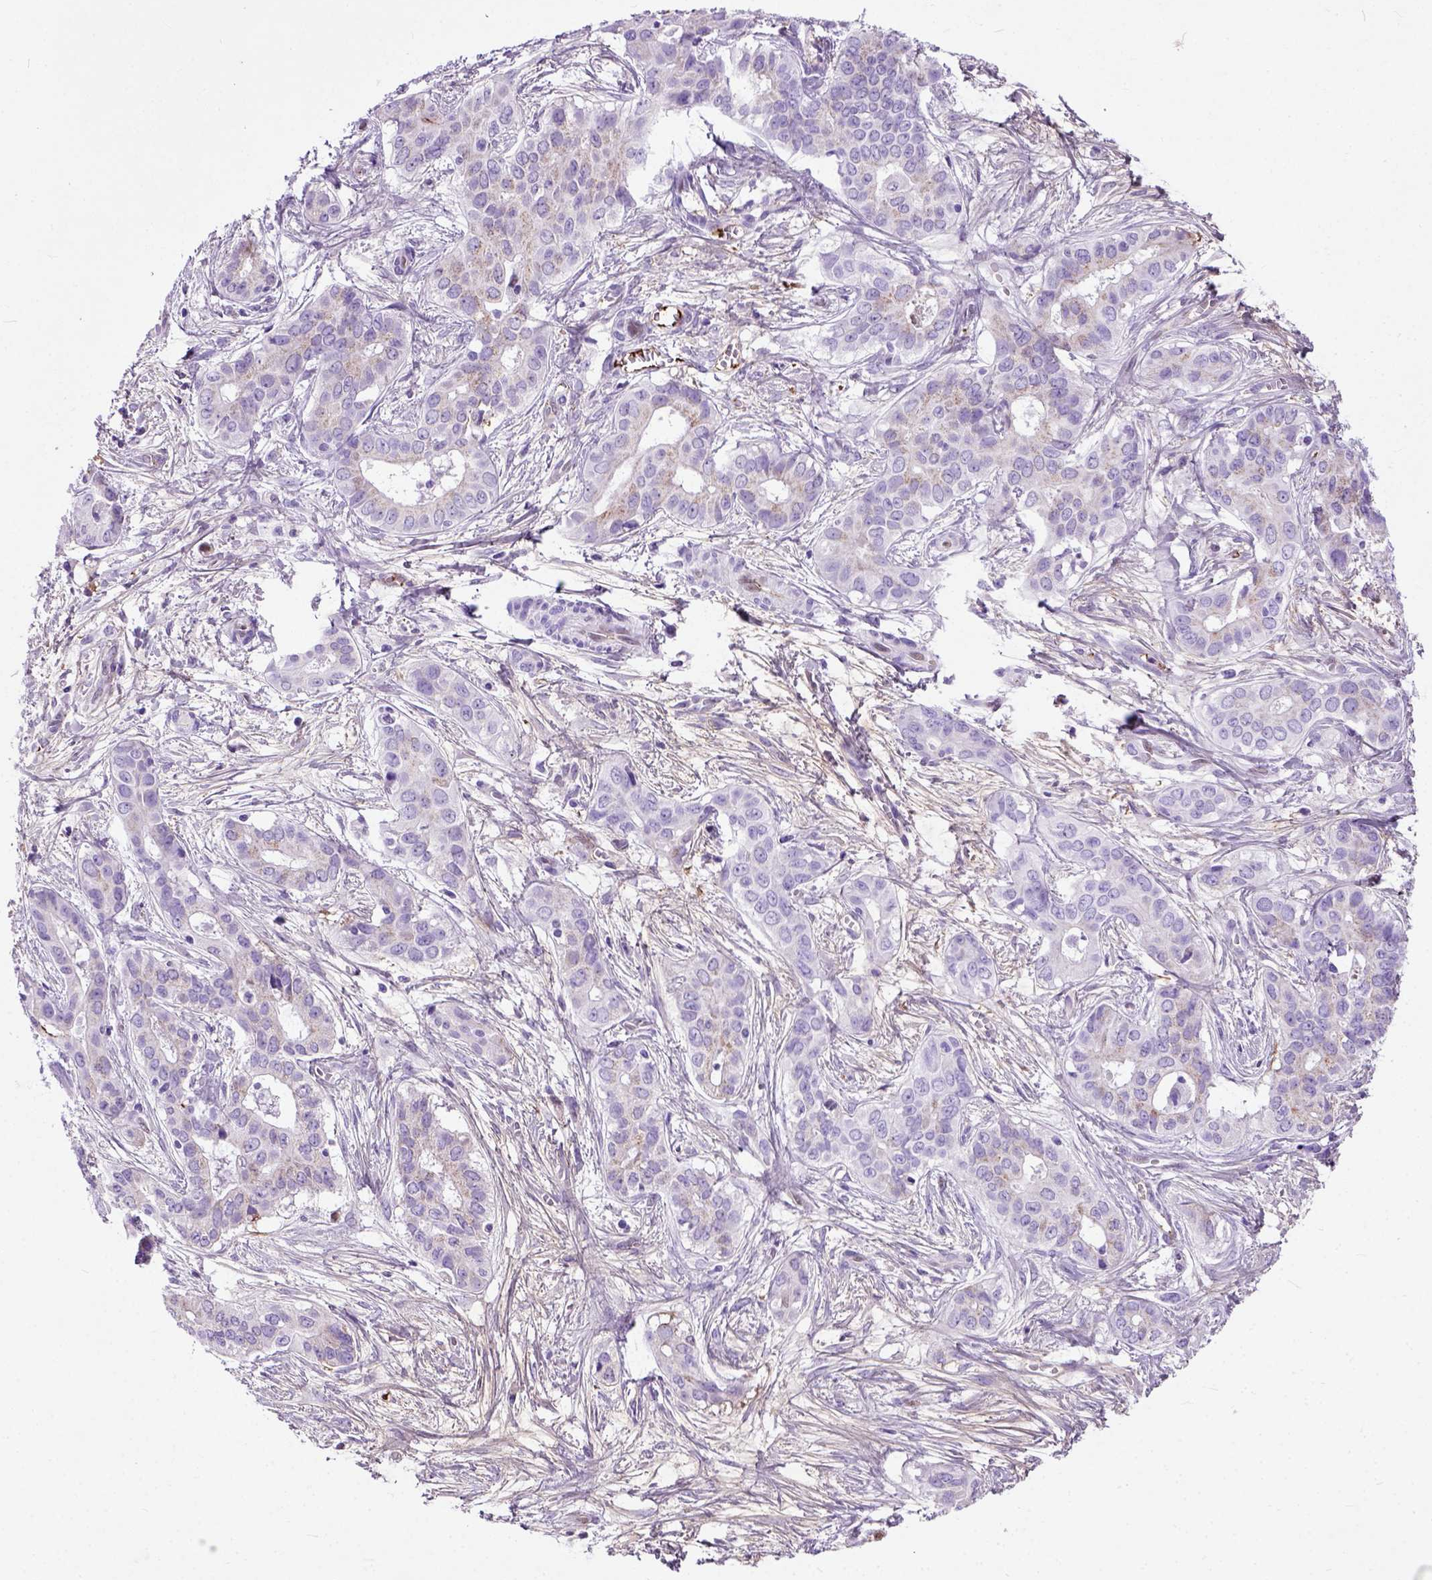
{"staining": {"intensity": "weak", "quantity": ">75%", "location": "cytoplasmic/membranous"}, "tissue": "liver cancer", "cell_type": "Tumor cells", "image_type": "cancer", "snomed": [{"axis": "morphology", "description": "Cholangiocarcinoma"}, {"axis": "topography", "description": "Liver"}], "caption": "DAB (3,3'-diaminobenzidine) immunohistochemical staining of liver cholangiocarcinoma reveals weak cytoplasmic/membranous protein staining in about >75% of tumor cells.", "gene": "ADAMTS8", "patient": {"sex": "female", "age": 65}}